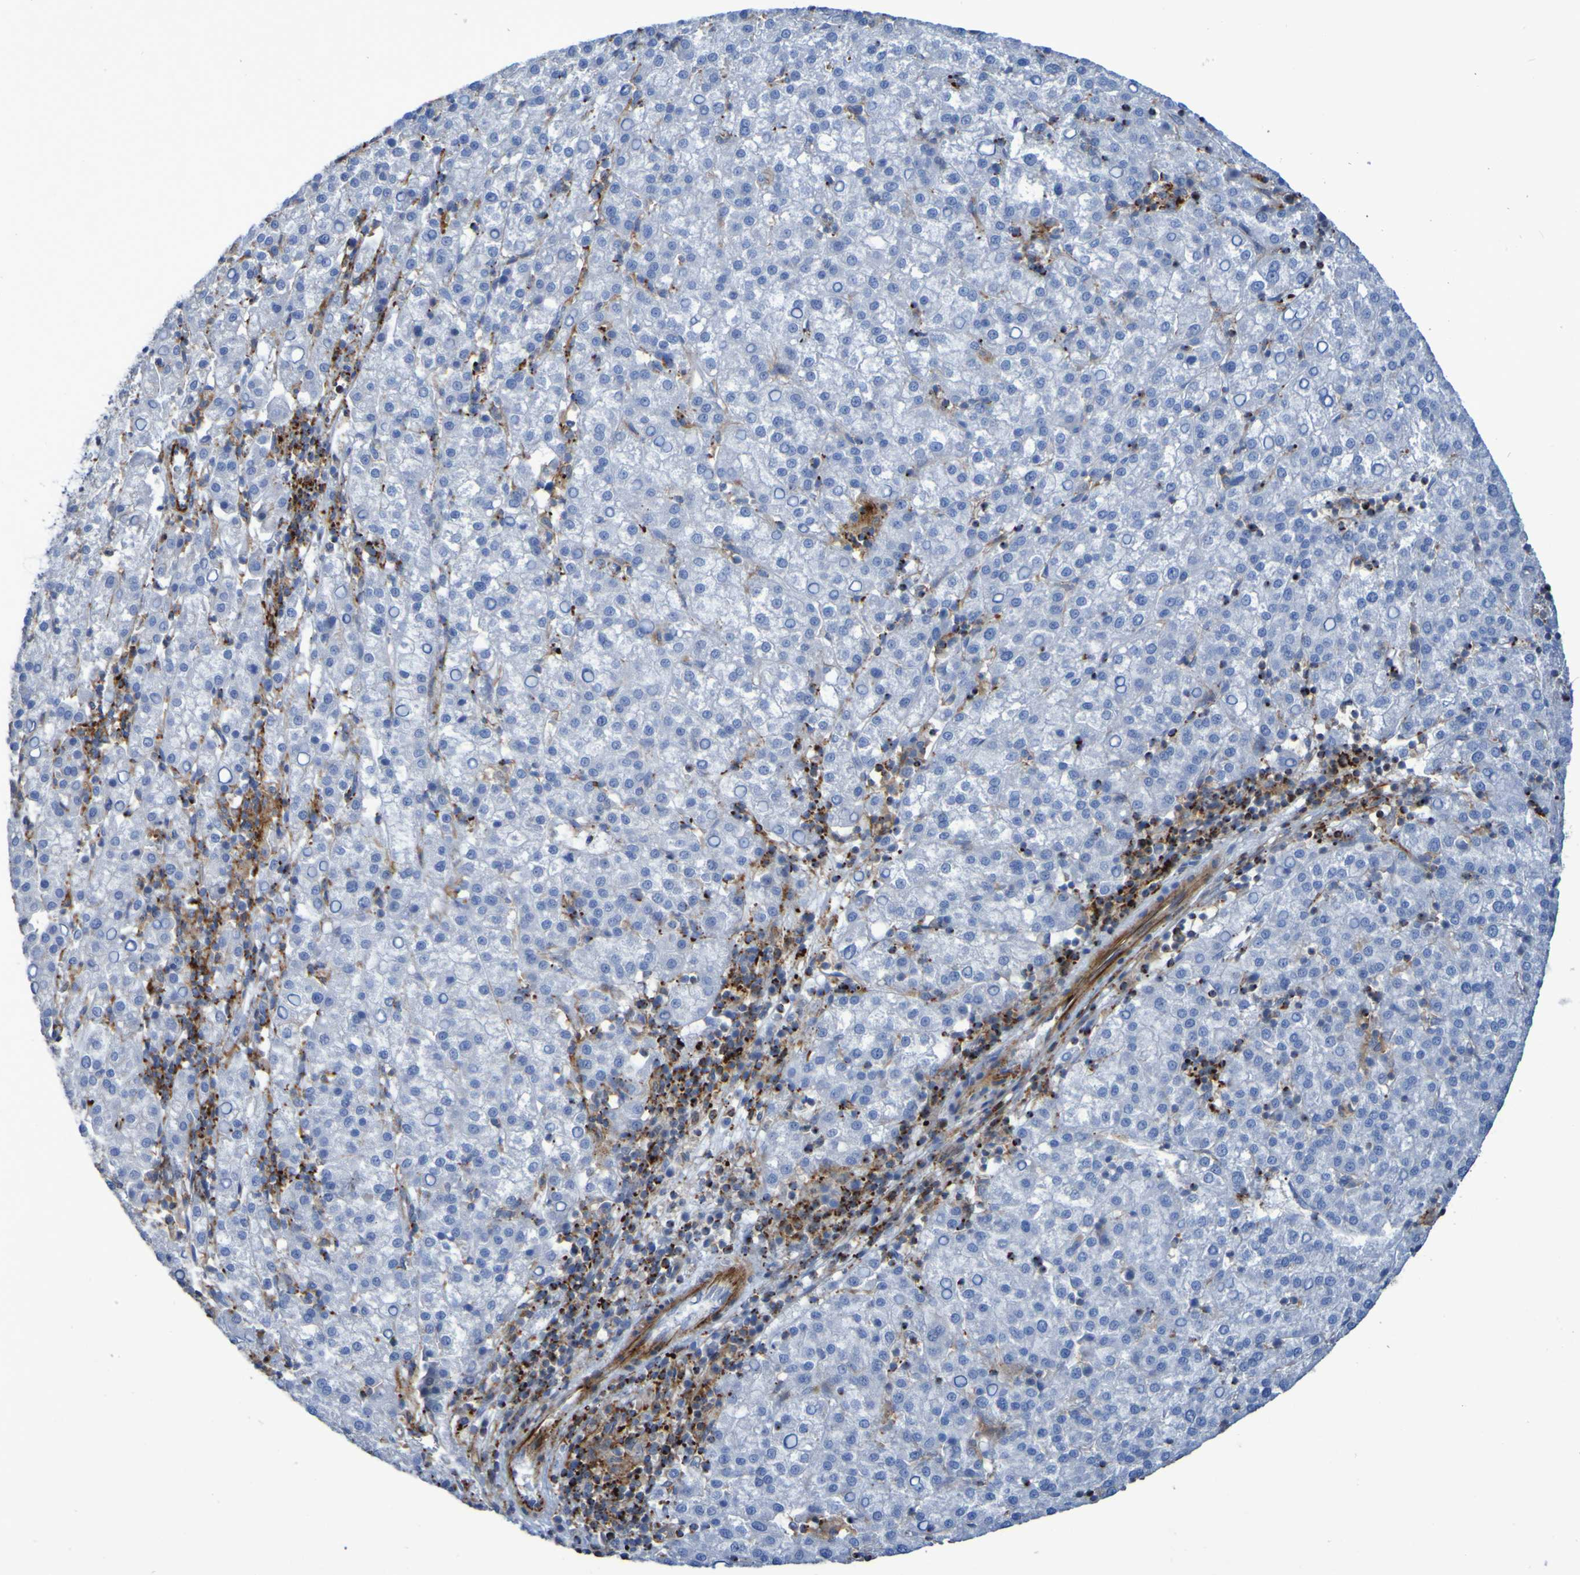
{"staining": {"intensity": "negative", "quantity": "none", "location": "none"}, "tissue": "liver cancer", "cell_type": "Tumor cells", "image_type": "cancer", "snomed": [{"axis": "morphology", "description": "Carcinoma, Hepatocellular, NOS"}, {"axis": "topography", "description": "Liver"}], "caption": "A high-resolution image shows immunohistochemistry (IHC) staining of liver hepatocellular carcinoma, which exhibits no significant expression in tumor cells. The staining was performed using DAB (3,3'-diaminobenzidine) to visualize the protein expression in brown, while the nuclei were stained in blue with hematoxylin (Magnification: 20x).", "gene": "RNF182", "patient": {"sex": "female", "age": 58}}